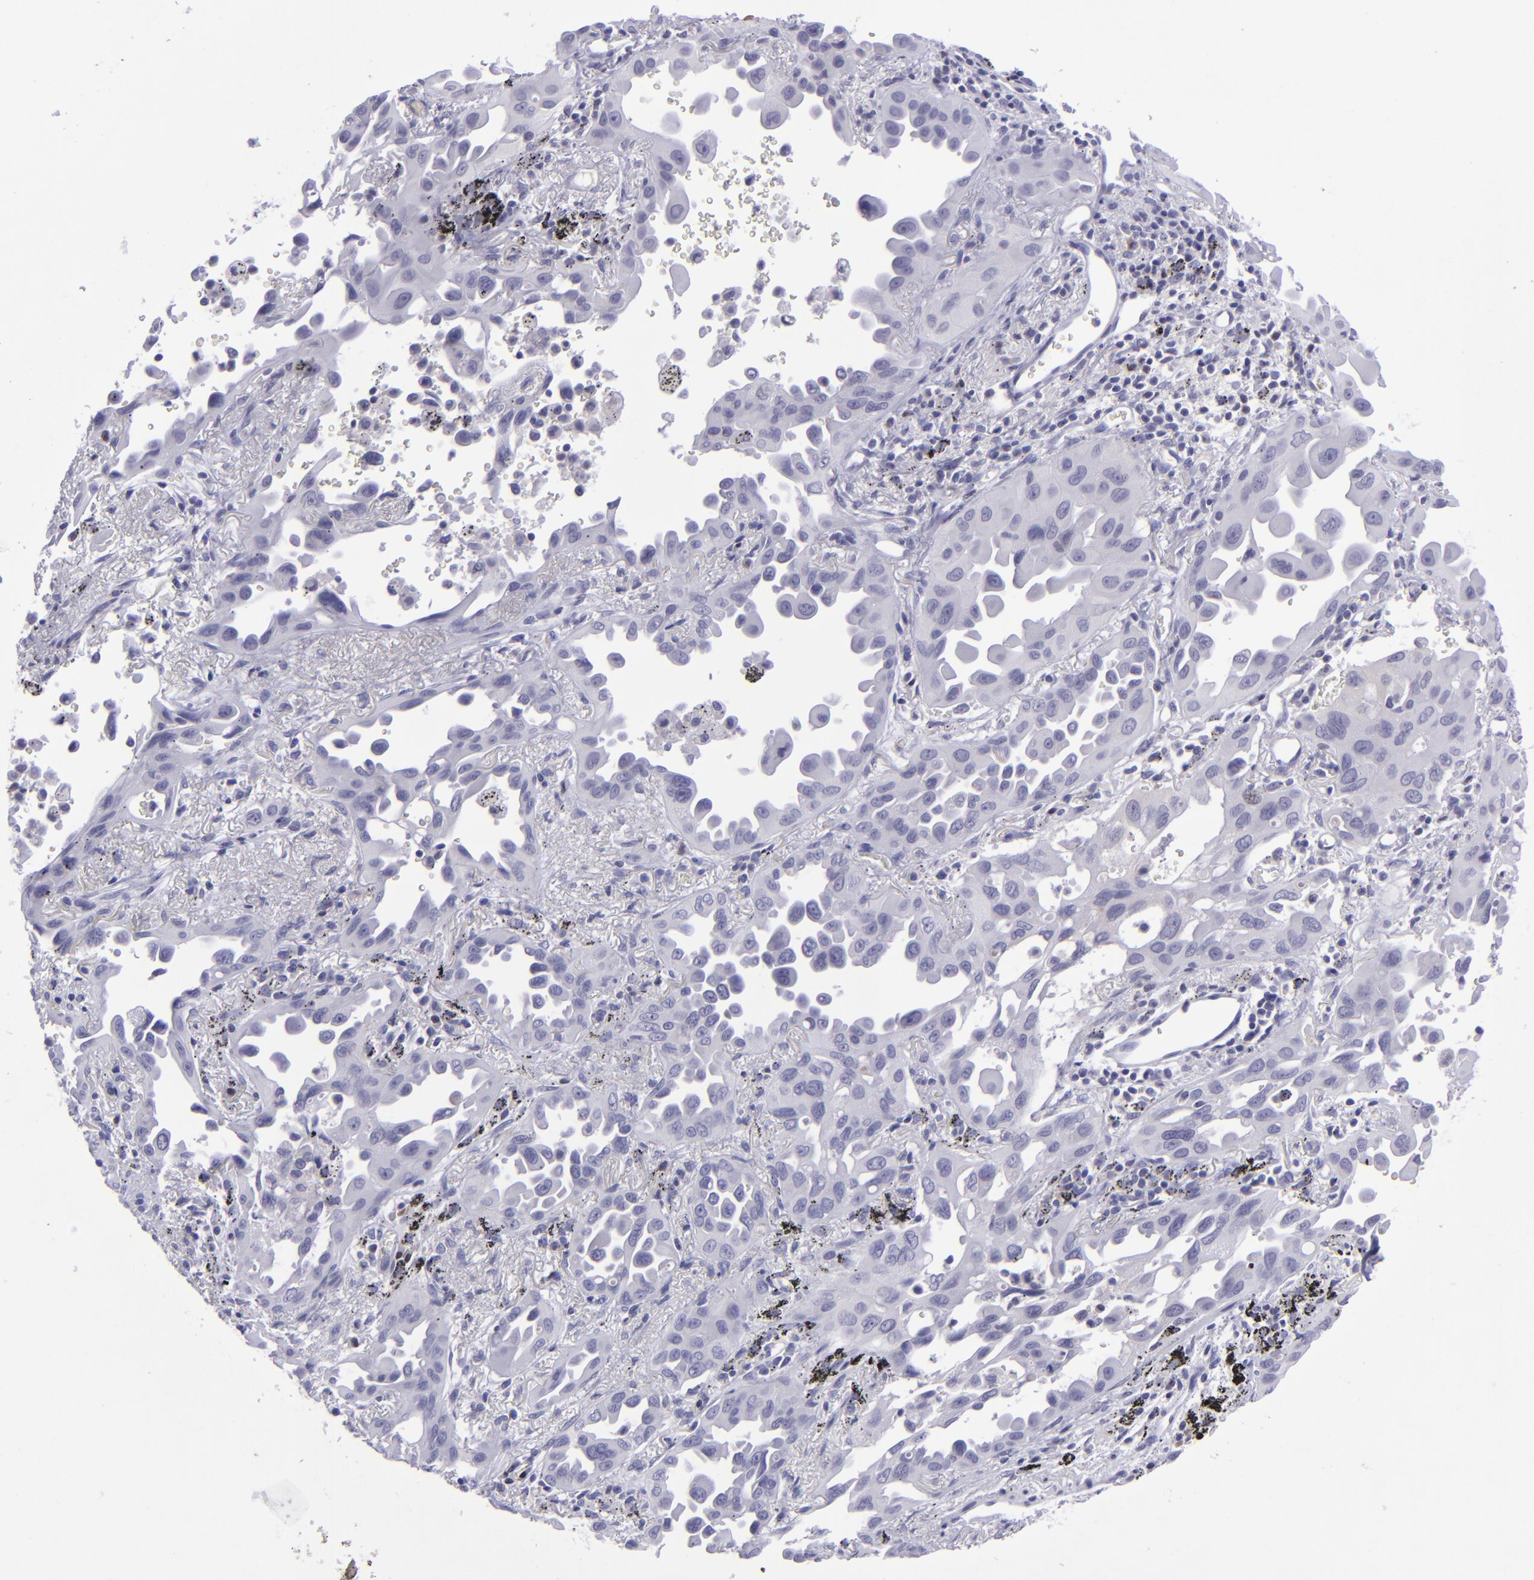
{"staining": {"intensity": "negative", "quantity": "none", "location": "none"}, "tissue": "lung cancer", "cell_type": "Tumor cells", "image_type": "cancer", "snomed": [{"axis": "morphology", "description": "Adenocarcinoma, NOS"}, {"axis": "topography", "description": "Lung"}], "caption": "This is an immunohistochemistry micrograph of human lung cancer (adenocarcinoma). There is no positivity in tumor cells.", "gene": "POU2F2", "patient": {"sex": "male", "age": 68}}